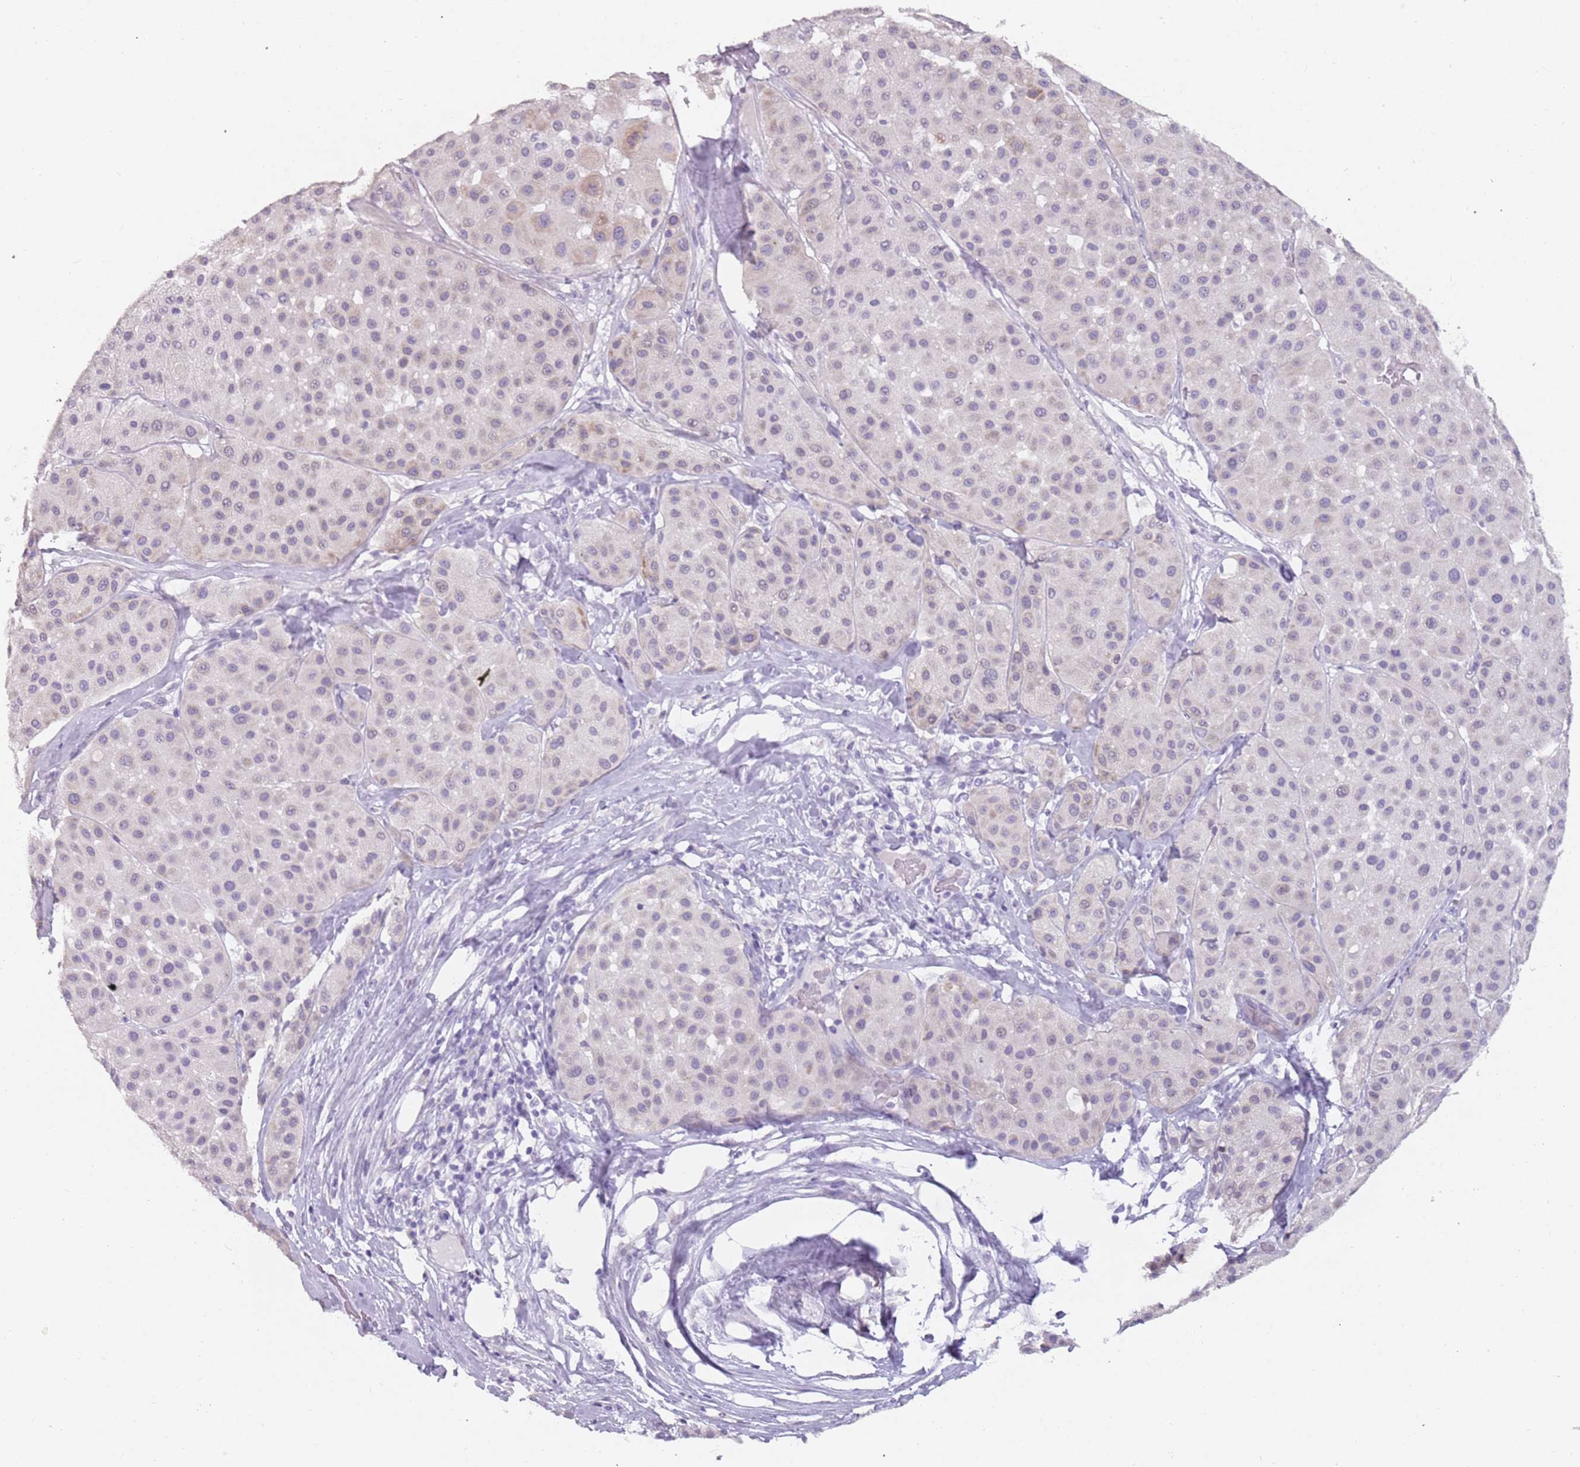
{"staining": {"intensity": "weak", "quantity": "<25%", "location": "cytoplasmic/membranous"}, "tissue": "melanoma", "cell_type": "Tumor cells", "image_type": "cancer", "snomed": [{"axis": "morphology", "description": "Malignant melanoma, Metastatic site"}, {"axis": "topography", "description": "Smooth muscle"}], "caption": "Malignant melanoma (metastatic site) was stained to show a protein in brown. There is no significant expression in tumor cells.", "gene": "DDX4", "patient": {"sex": "male", "age": 41}}